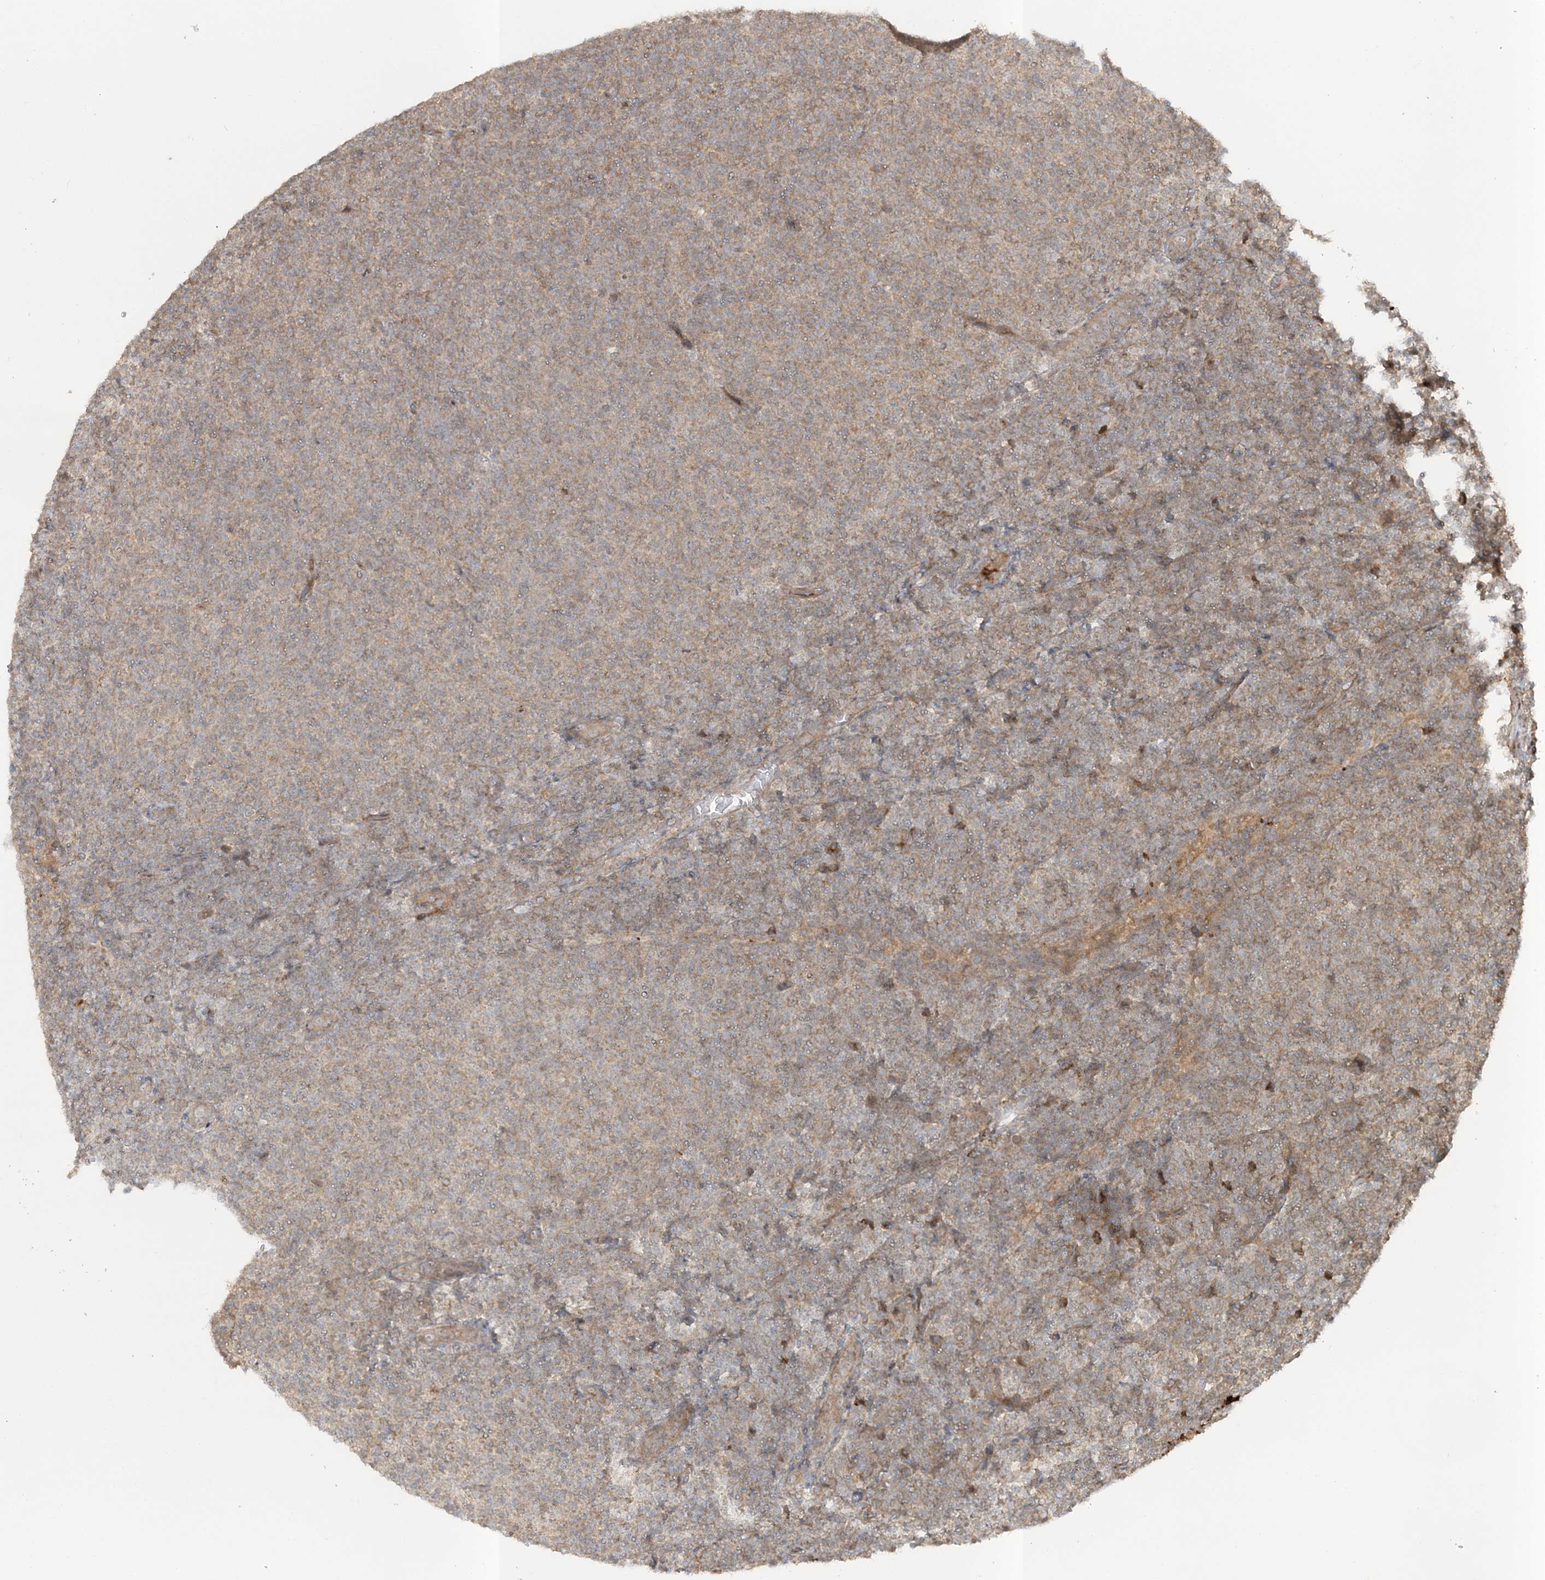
{"staining": {"intensity": "moderate", "quantity": ">75%", "location": "cytoplasmic/membranous"}, "tissue": "lymphoma", "cell_type": "Tumor cells", "image_type": "cancer", "snomed": [{"axis": "morphology", "description": "Malignant lymphoma, non-Hodgkin's type, Low grade"}, {"axis": "topography", "description": "Lymph node"}], "caption": "Immunohistochemistry (DAB (3,3'-diaminobenzidine)) staining of human lymphoma displays moderate cytoplasmic/membranous protein positivity in approximately >75% of tumor cells.", "gene": "MOCS2", "patient": {"sex": "male", "age": 66}}